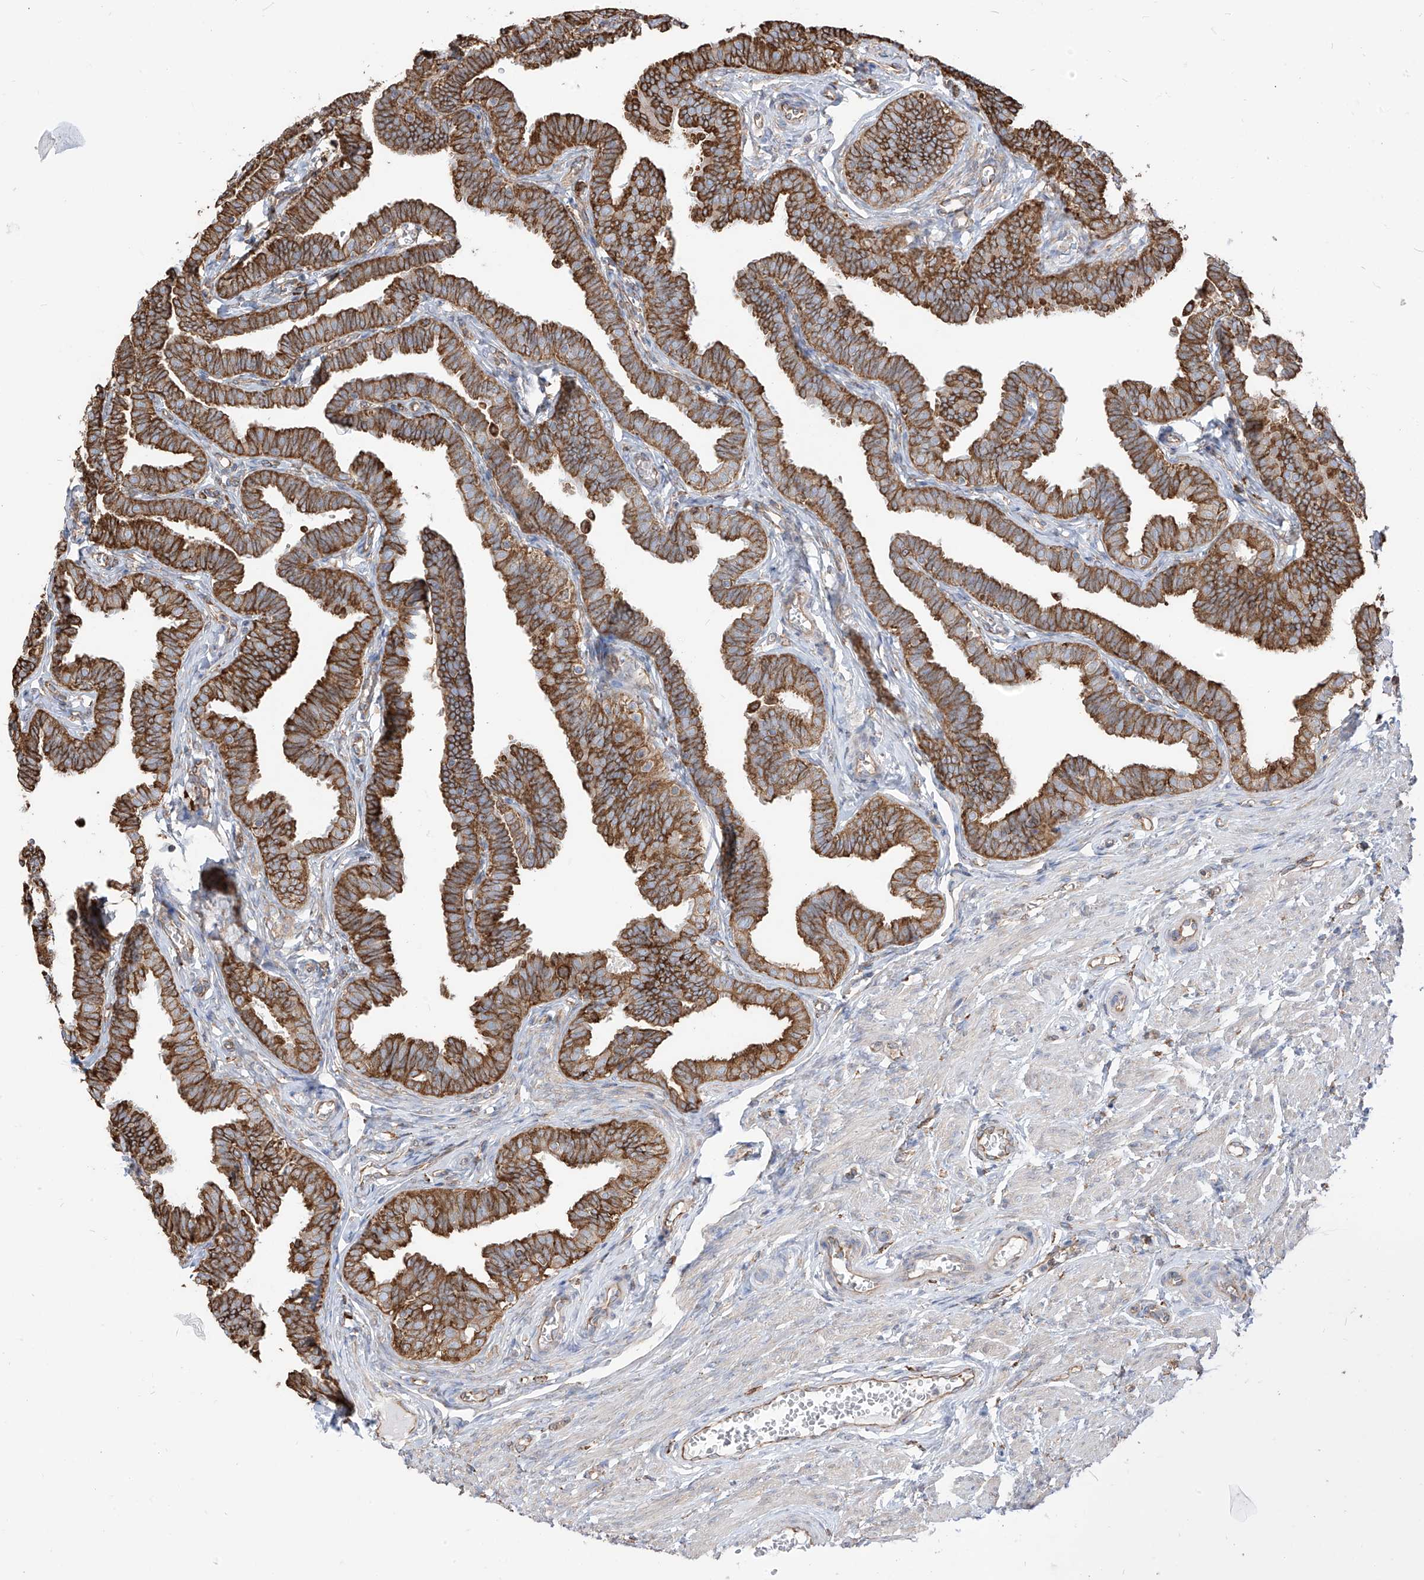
{"staining": {"intensity": "strong", "quantity": ">75%", "location": "cytoplasmic/membranous"}, "tissue": "fallopian tube", "cell_type": "Glandular cells", "image_type": "normal", "snomed": [{"axis": "morphology", "description": "Normal tissue, NOS"}, {"axis": "topography", "description": "Fallopian tube"}, {"axis": "topography", "description": "Ovary"}], "caption": "A histopathology image of fallopian tube stained for a protein shows strong cytoplasmic/membranous brown staining in glandular cells. The staining was performed using DAB (3,3'-diaminobenzidine) to visualize the protein expression in brown, while the nuclei were stained in blue with hematoxylin (Magnification: 20x).", "gene": "PDIA6", "patient": {"sex": "female", "age": 23}}